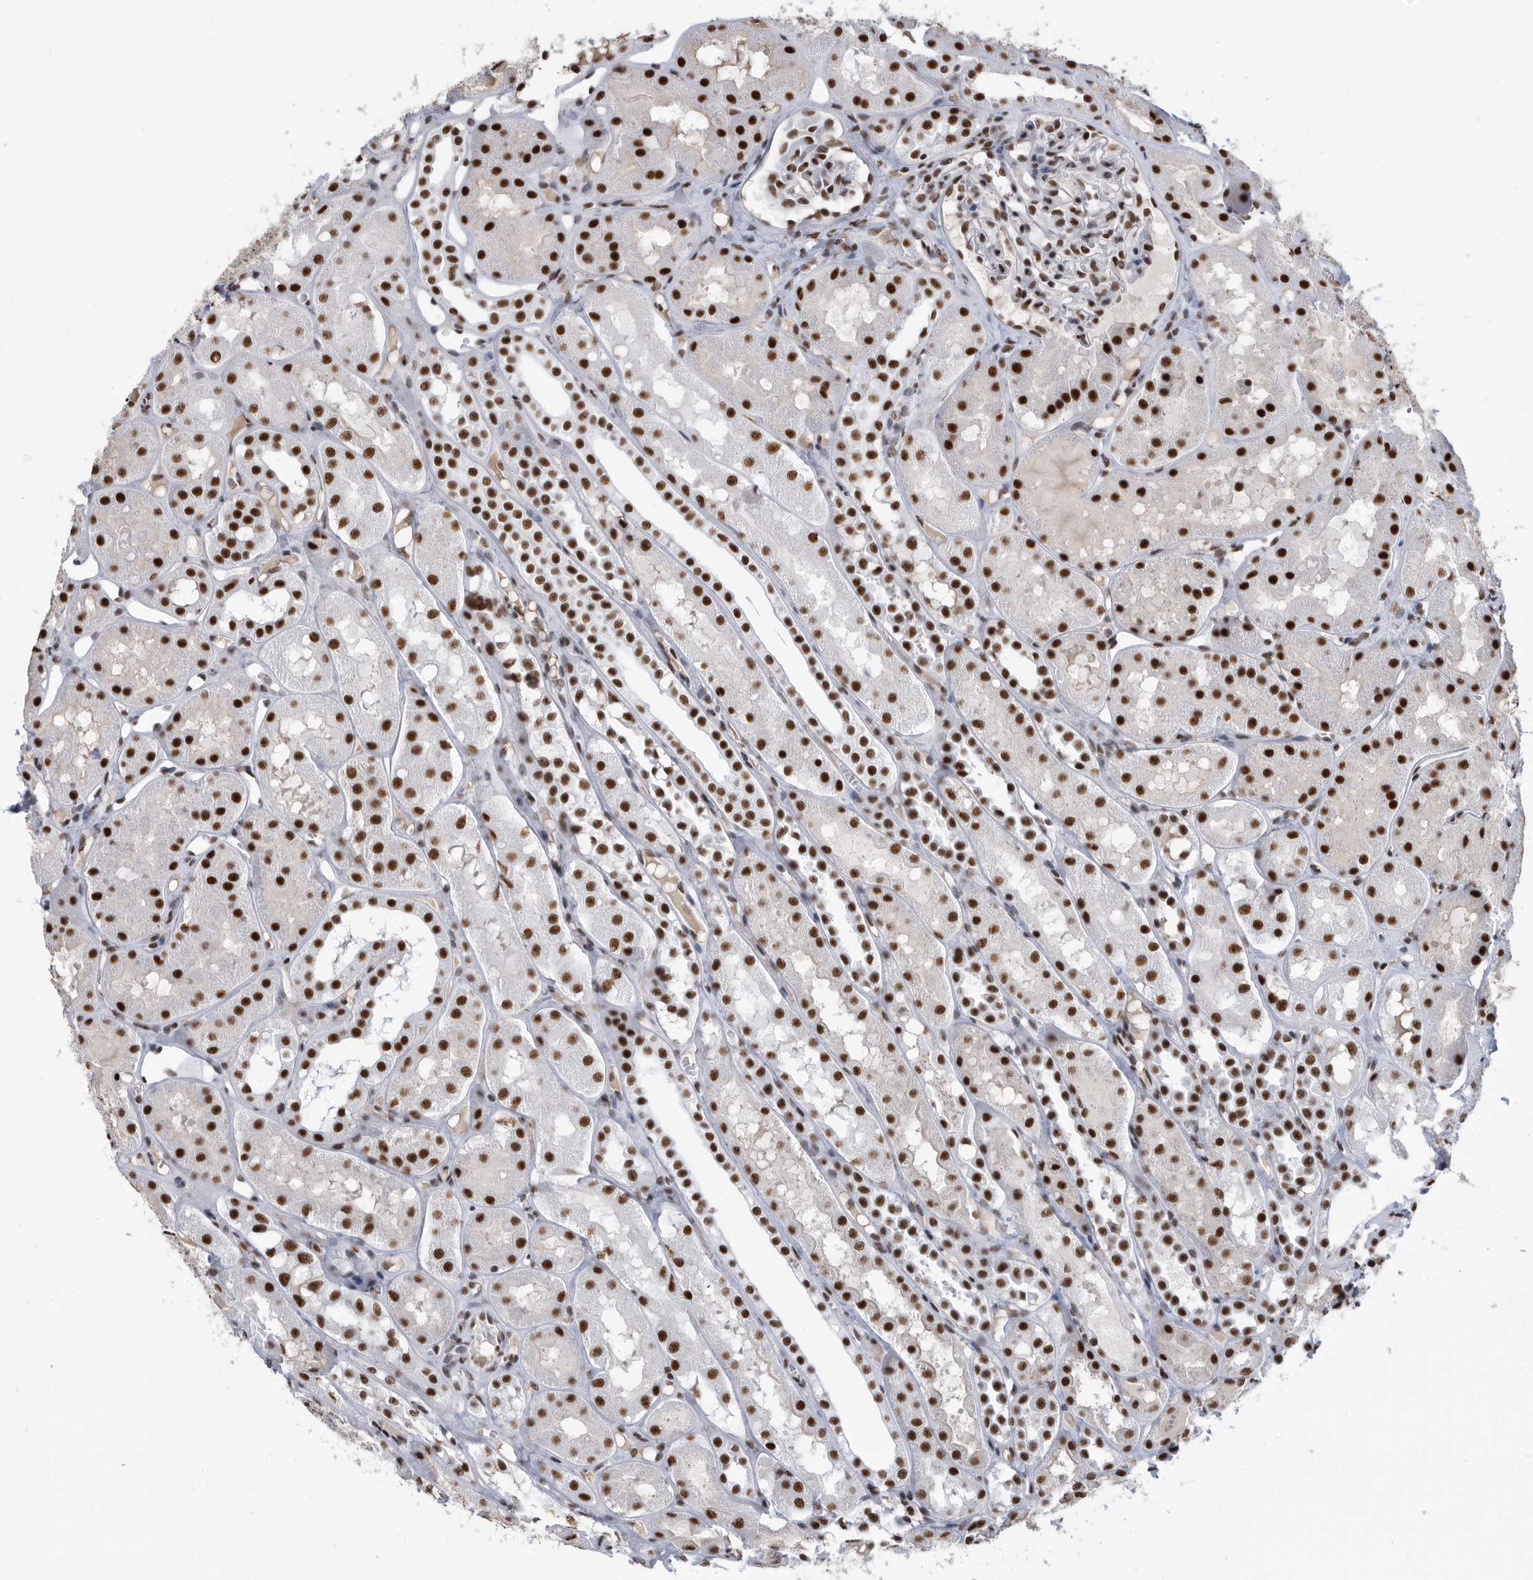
{"staining": {"intensity": "strong", "quantity": ">75%", "location": "nuclear"}, "tissue": "kidney", "cell_type": "Cells in glomeruli", "image_type": "normal", "snomed": [{"axis": "morphology", "description": "Normal tissue, NOS"}, {"axis": "topography", "description": "Kidney"}], "caption": "Approximately >75% of cells in glomeruli in normal human kidney exhibit strong nuclear protein expression as visualized by brown immunohistochemical staining.", "gene": "SF3A1", "patient": {"sex": "male", "age": 16}}